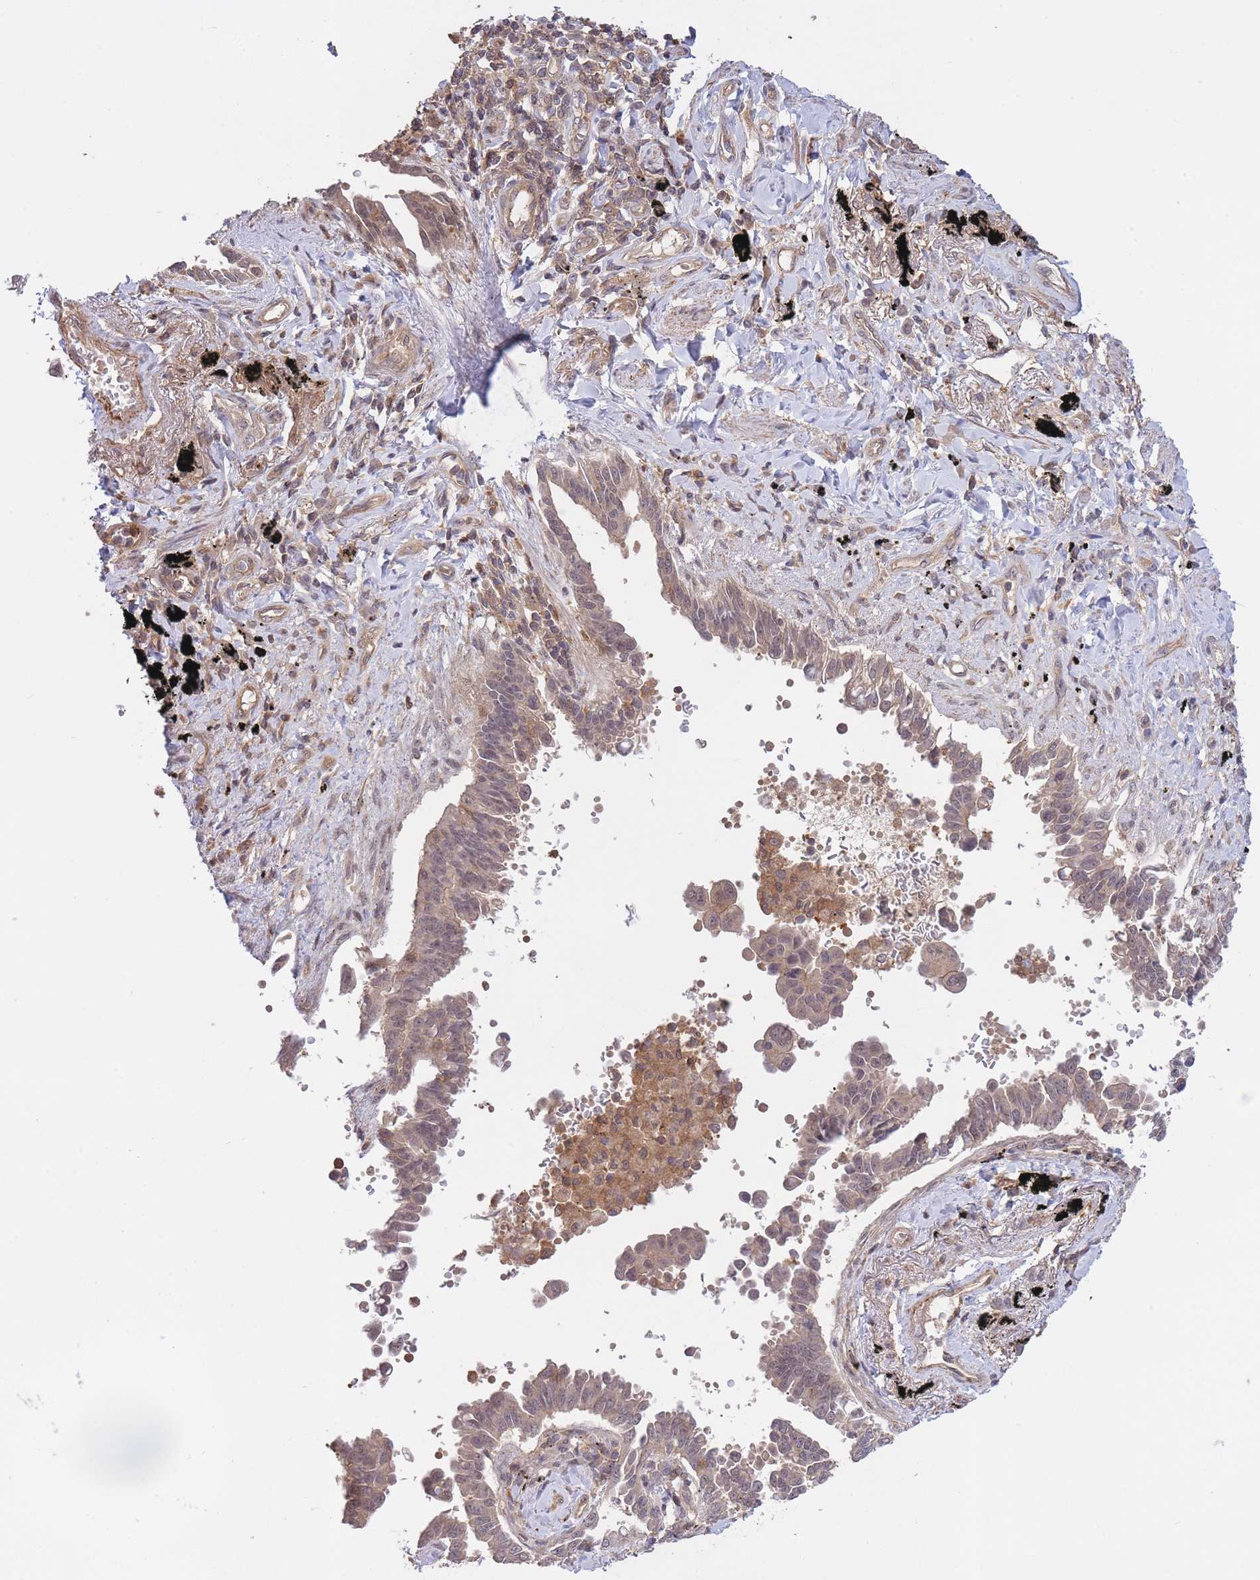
{"staining": {"intensity": "weak", "quantity": "<25%", "location": "nuclear"}, "tissue": "lung cancer", "cell_type": "Tumor cells", "image_type": "cancer", "snomed": [{"axis": "morphology", "description": "Adenocarcinoma, NOS"}, {"axis": "topography", "description": "Lung"}], "caption": "IHC of human lung adenocarcinoma shows no expression in tumor cells.", "gene": "ZNF304", "patient": {"sex": "male", "age": 67}}